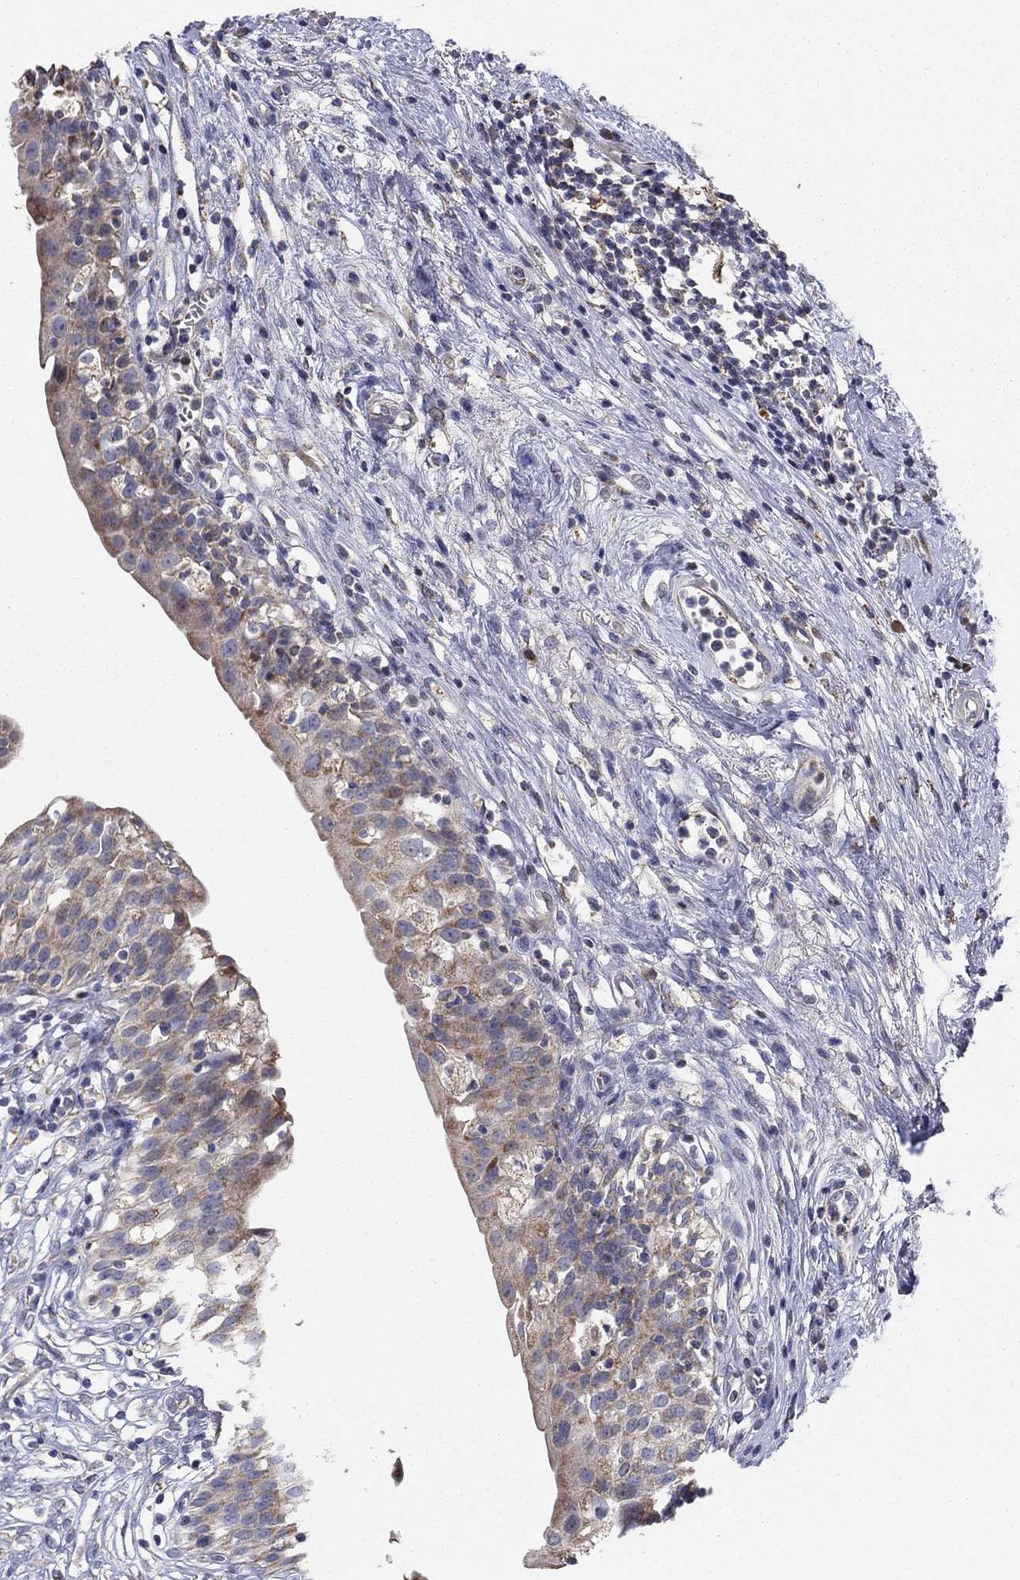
{"staining": {"intensity": "moderate", "quantity": "25%-75%", "location": "cytoplasmic/membranous"}, "tissue": "urinary bladder", "cell_type": "Urothelial cells", "image_type": "normal", "snomed": [{"axis": "morphology", "description": "Normal tissue, NOS"}, {"axis": "topography", "description": "Urinary bladder"}], "caption": "Urinary bladder stained for a protein shows moderate cytoplasmic/membranous positivity in urothelial cells. The staining is performed using DAB (3,3'-diaminobenzidine) brown chromogen to label protein expression. The nuclei are counter-stained blue using hematoxylin.", "gene": "MMAA", "patient": {"sex": "male", "age": 76}}